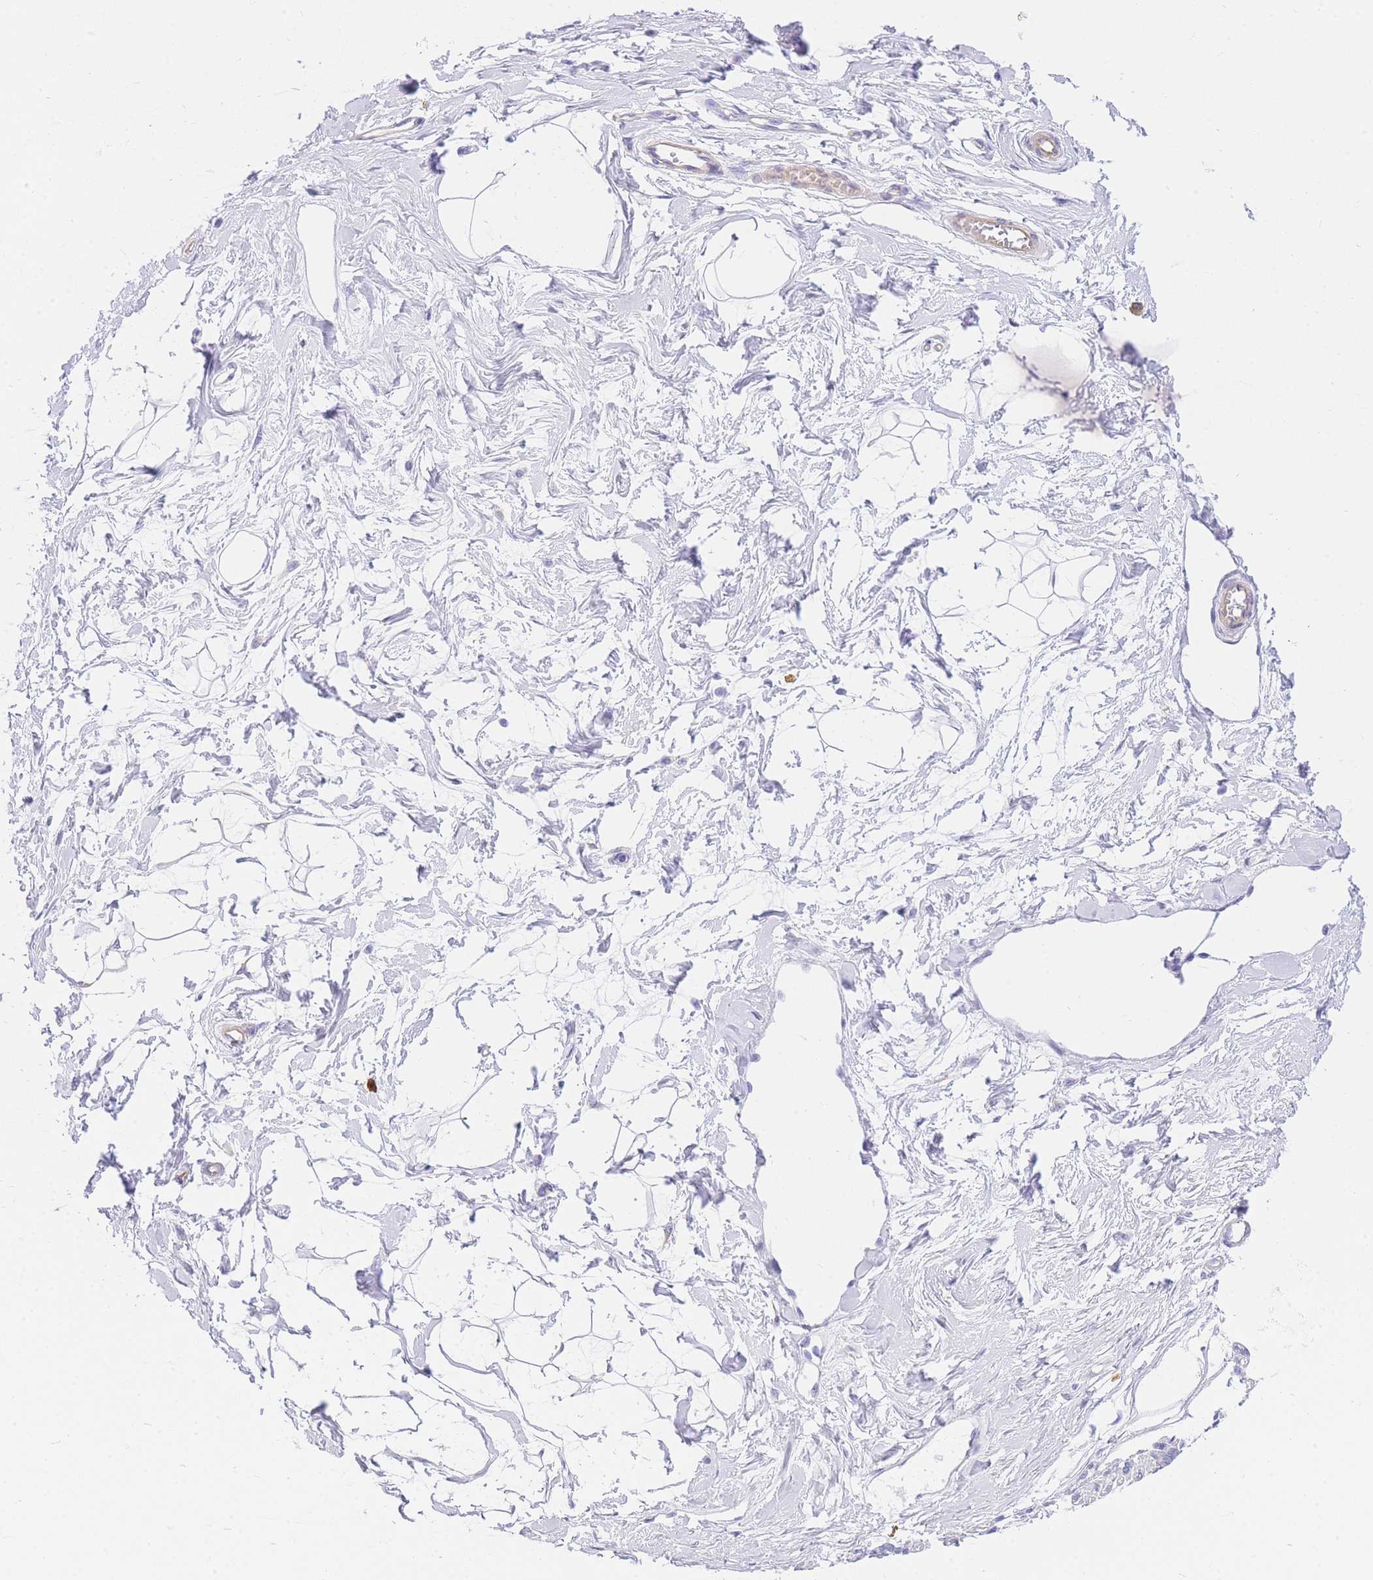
{"staining": {"intensity": "negative", "quantity": "none", "location": "none"}, "tissue": "breast", "cell_type": "Adipocytes", "image_type": "normal", "snomed": [{"axis": "morphology", "description": "Normal tissue, NOS"}, {"axis": "topography", "description": "Breast"}], "caption": "Protein analysis of unremarkable breast demonstrates no significant staining in adipocytes.", "gene": "SRSF12", "patient": {"sex": "female", "age": 45}}